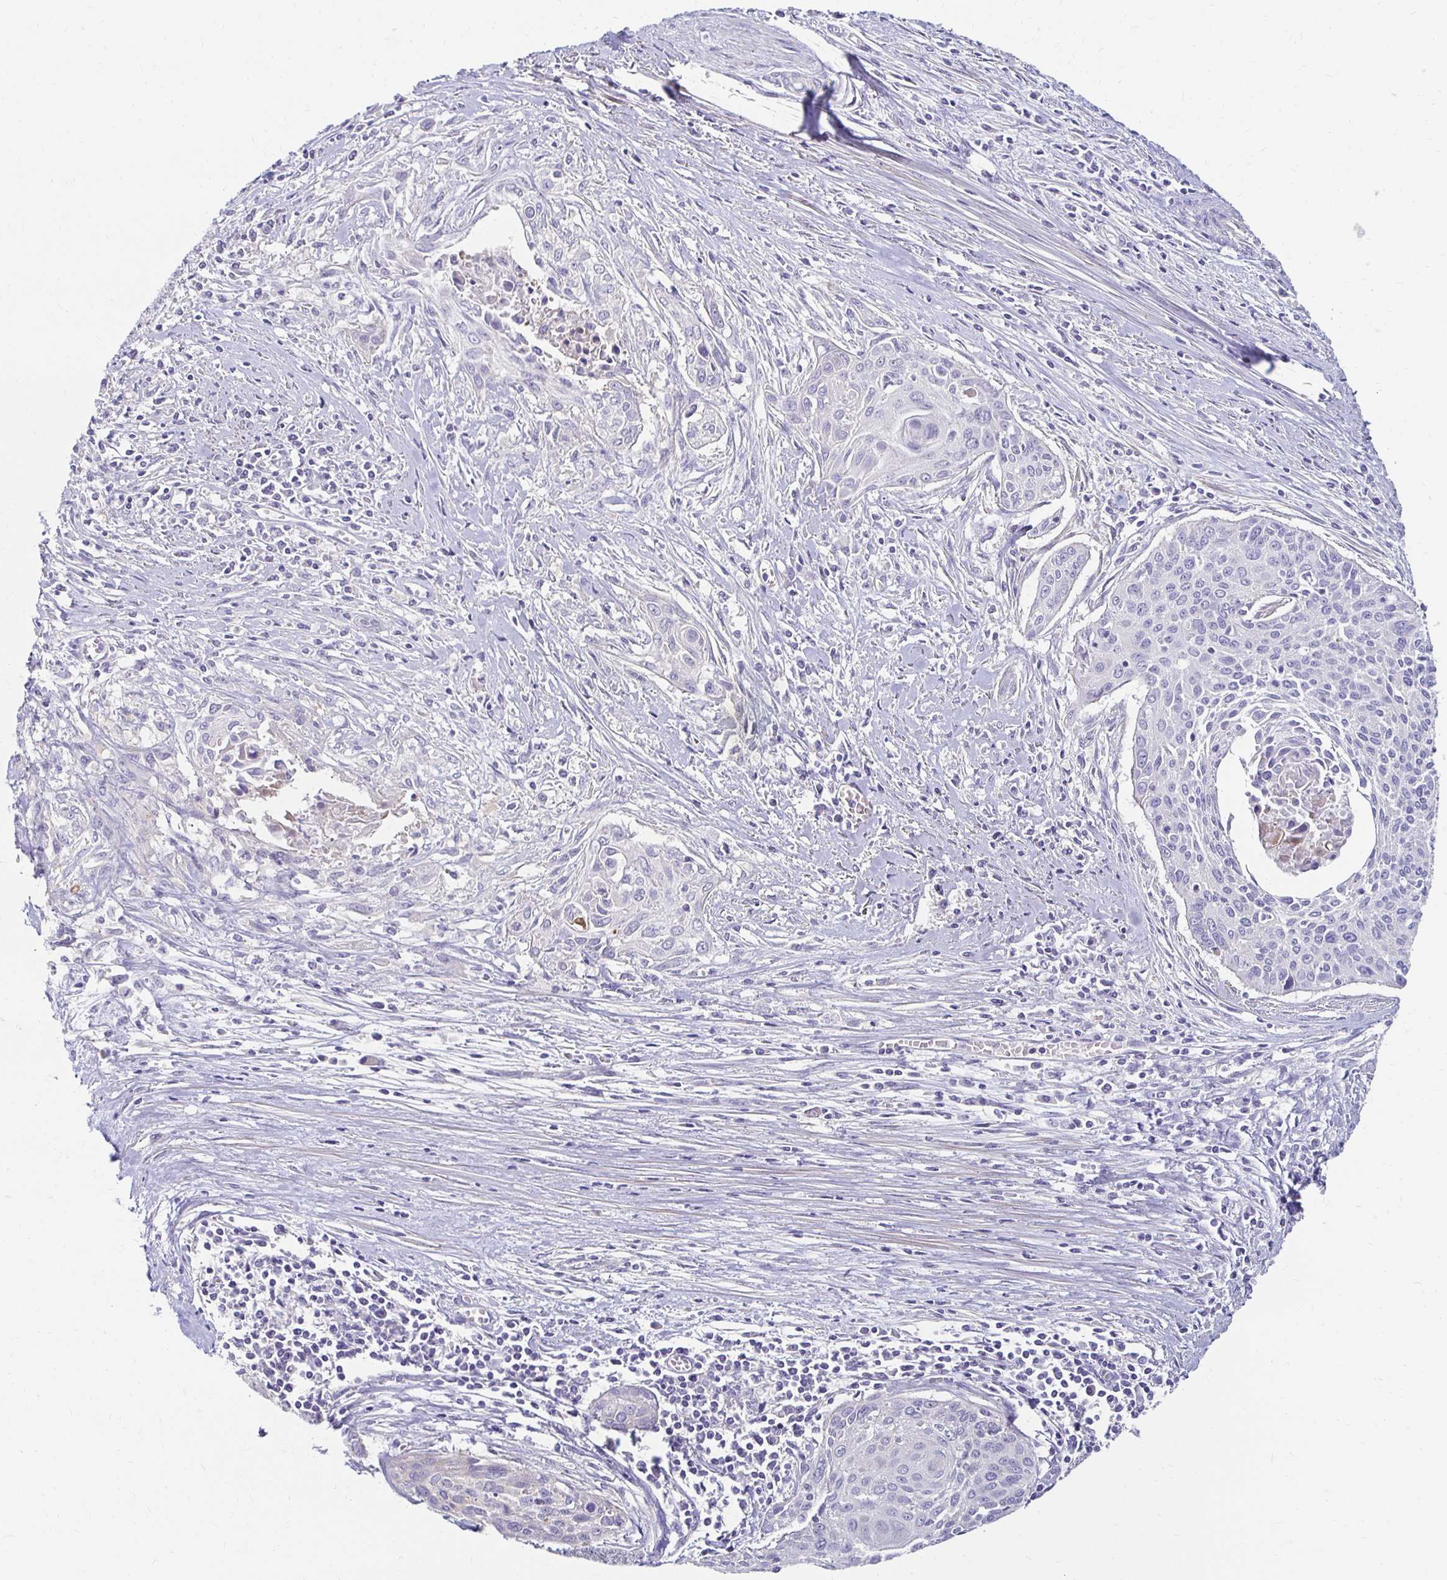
{"staining": {"intensity": "negative", "quantity": "none", "location": "none"}, "tissue": "cervical cancer", "cell_type": "Tumor cells", "image_type": "cancer", "snomed": [{"axis": "morphology", "description": "Squamous cell carcinoma, NOS"}, {"axis": "topography", "description": "Cervix"}], "caption": "This is a histopathology image of immunohistochemistry staining of cervical squamous cell carcinoma, which shows no positivity in tumor cells.", "gene": "AKAP6", "patient": {"sex": "female", "age": 55}}